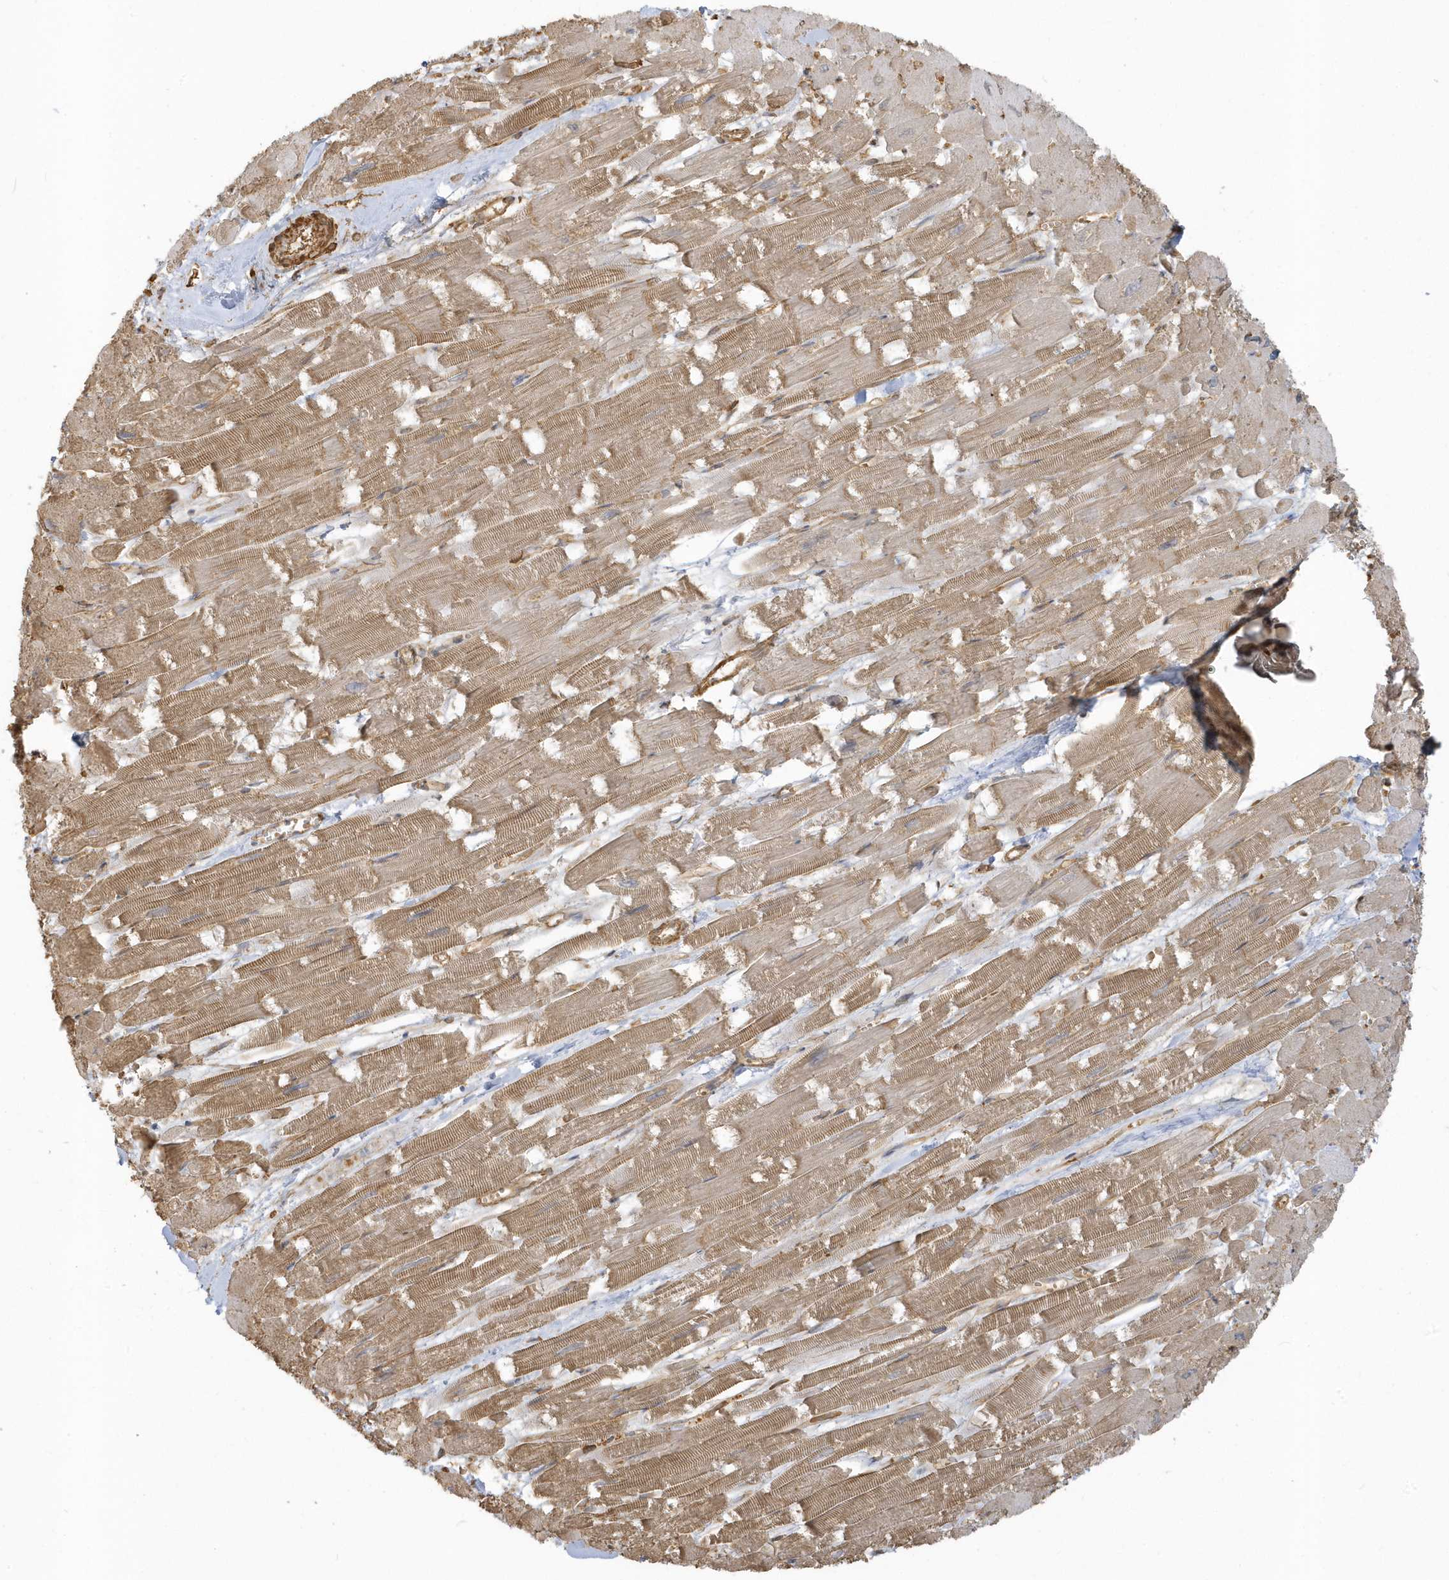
{"staining": {"intensity": "moderate", "quantity": ">75%", "location": "cytoplasmic/membranous"}, "tissue": "heart muscle", "cell_type": "Cardiomyocytes", "image_type": "normal", "snomed": [{"axis": "morphology", "description": "Normal tissue, NOS"}, {"axis": "topography", "description": "Heart"}], "caption": "Protein positivity by immunohistochemistry (IHC) shows moderate cytoplasmic/membranous positivity in about >75% of cardiomyocytes in normal heart muscle. Ihc stains the protein of interest in brown and the nuclei are stained blue.", "gene": "ZBTB8A", "patient": {"sex": "male", "age": 54}}